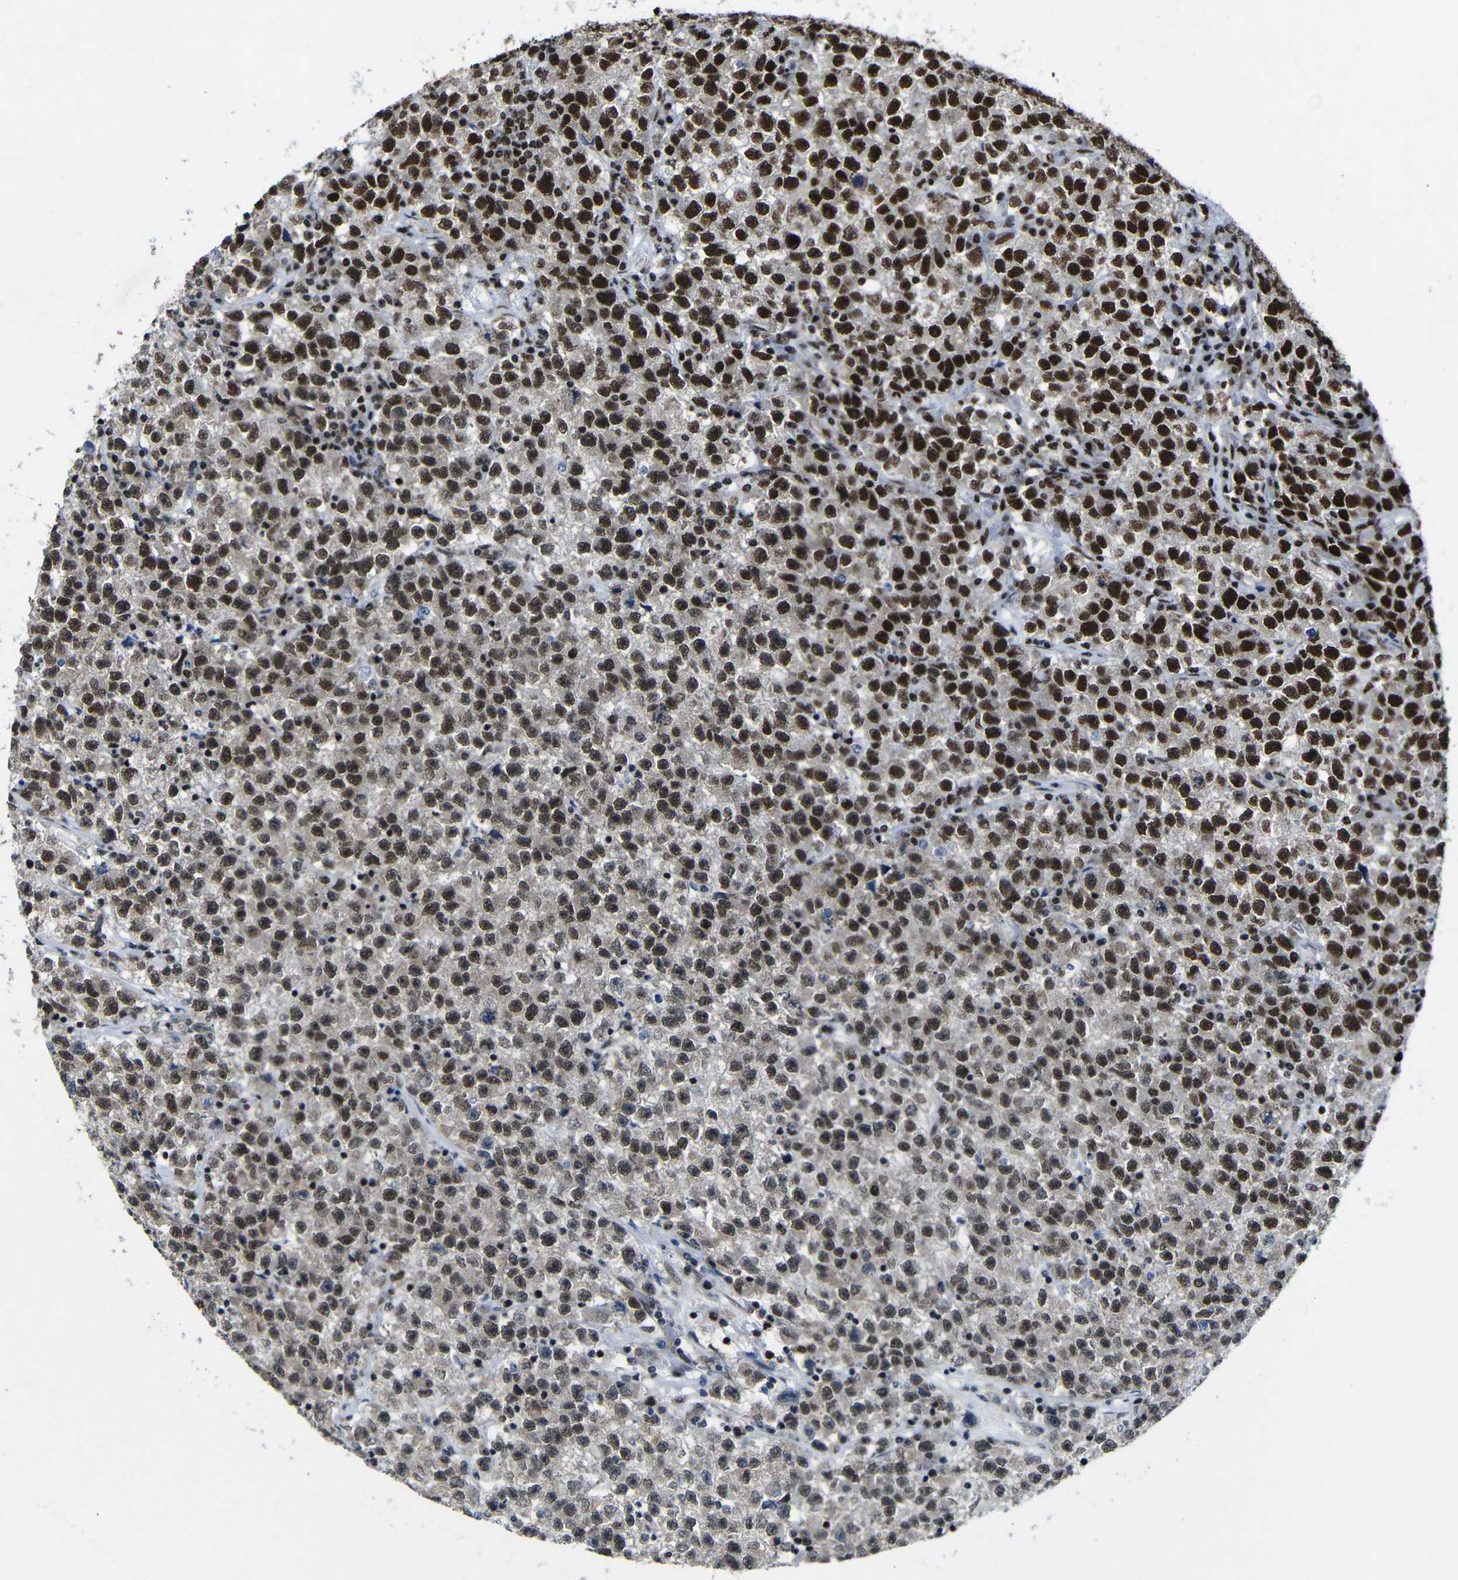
{"staining": {"intensity": "strong", "quantity": ">75%", "location": "nuclear"}, "tissue": "testis cancer", "cell_type": "Tumor cells", "image_type": "cancer", "snomed": [{"axis": "morphology", "description": "Seminoma, NOS"}, {"axis": "topography", "description": "Testis"}], "caption": "The image exhibits staining of testis seminoma, revealing strong nuclear protein expression (brown color) within tumor cells.", "gene": "PTBP1", "patient": {"sex": "male", "age": 22}}